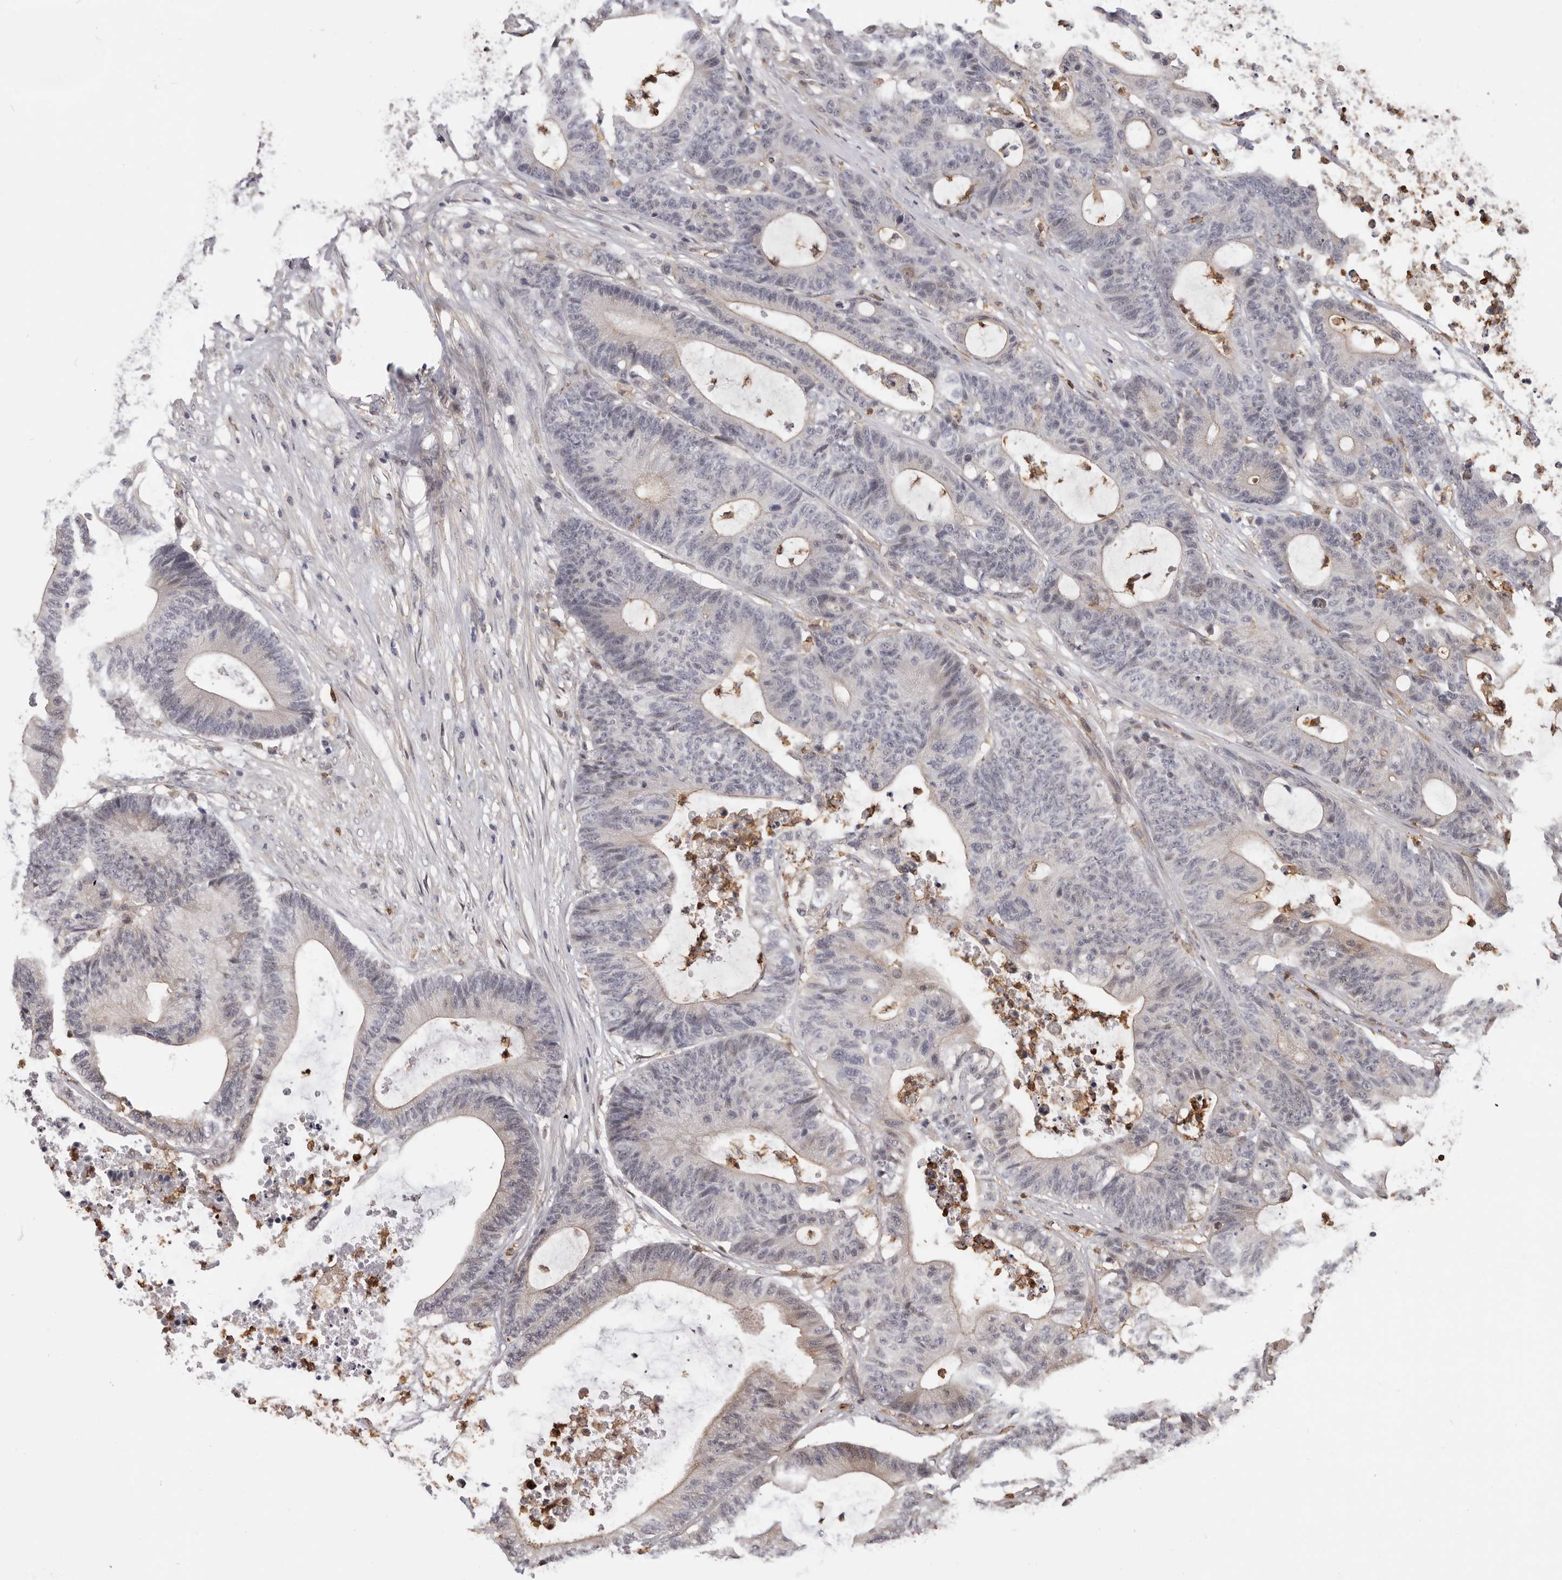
{"staining": {"intensity": "negative", "quantity": "none", "location": "none"}, "tissue": "colorectal cancer", "cell_type": "Tumor cells", "image_type": "cancer", "snomed": [{"axis": "morphology", "description": "Adenocarcinoma, NOS"}, {"axis": "topography", "description": "Colon"}], "caption": "This is an immunohistochemistry micrograph of human colorectal cancer. There is no positivity in tumor cells.", "gene": "PRR12", "patient": {"sex": "female", "age": 84}}